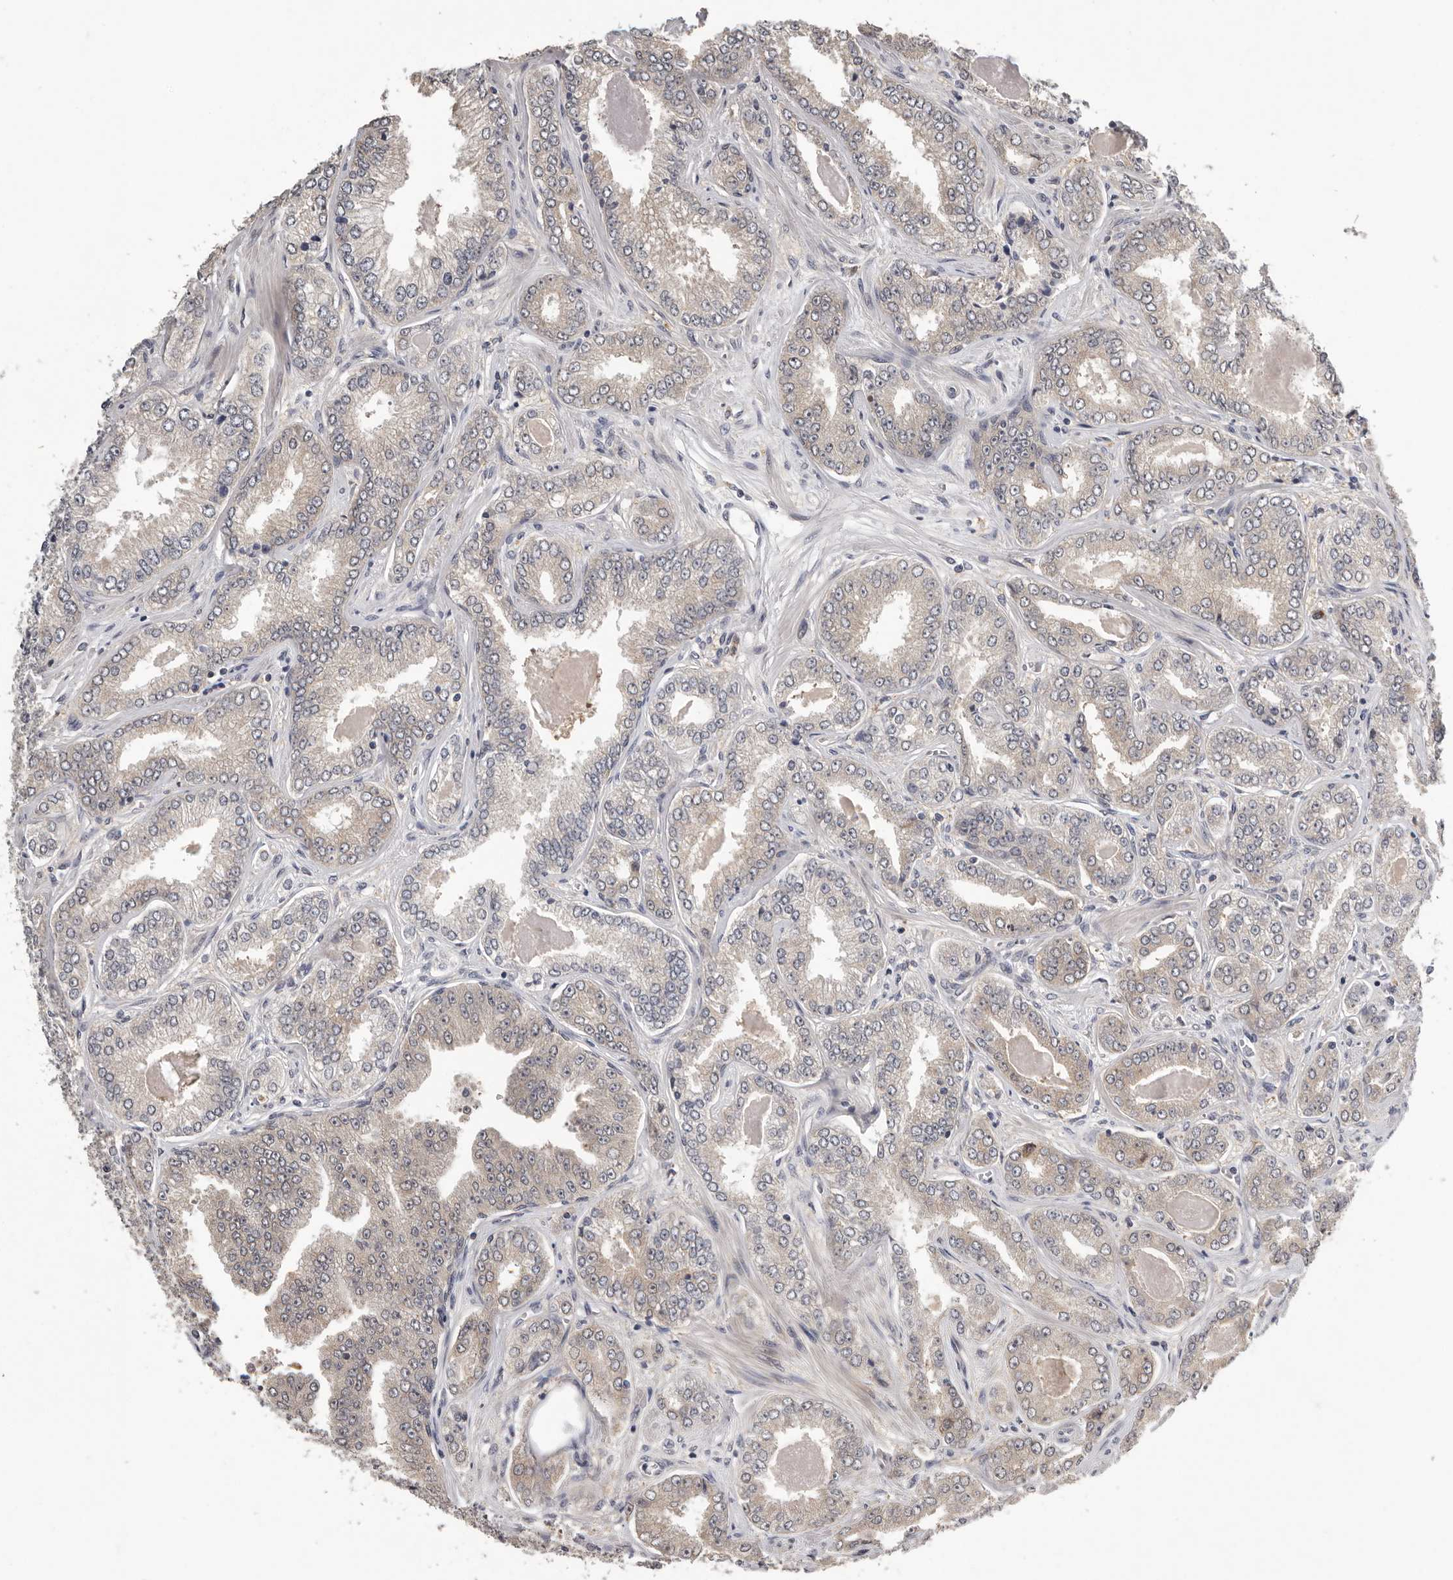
{"staining": {"intensity": "weak", "quantity": "25%-75%", "location": "cytoplasmic/membranous"}, "tissue": "prostate cancer", "cell_type": "Tumor cells", "image_type": "cancer", "snomed": [{"axis": "morphology", "description": "Adenocarcinoma, High grade"}, {"axis": "topography", "description": "Prostate"}], "caption": "Immunohistochemistry image of human adenocarcinoma (high-grade) (prostate) stained for a protein (brown), which exhibits low levels of weak cytoplasmic/membranous positivity in about 25%-75% of tumor cells.", "gene": "RALGPS2", "patient": {"sex": "male", "age": 71}}